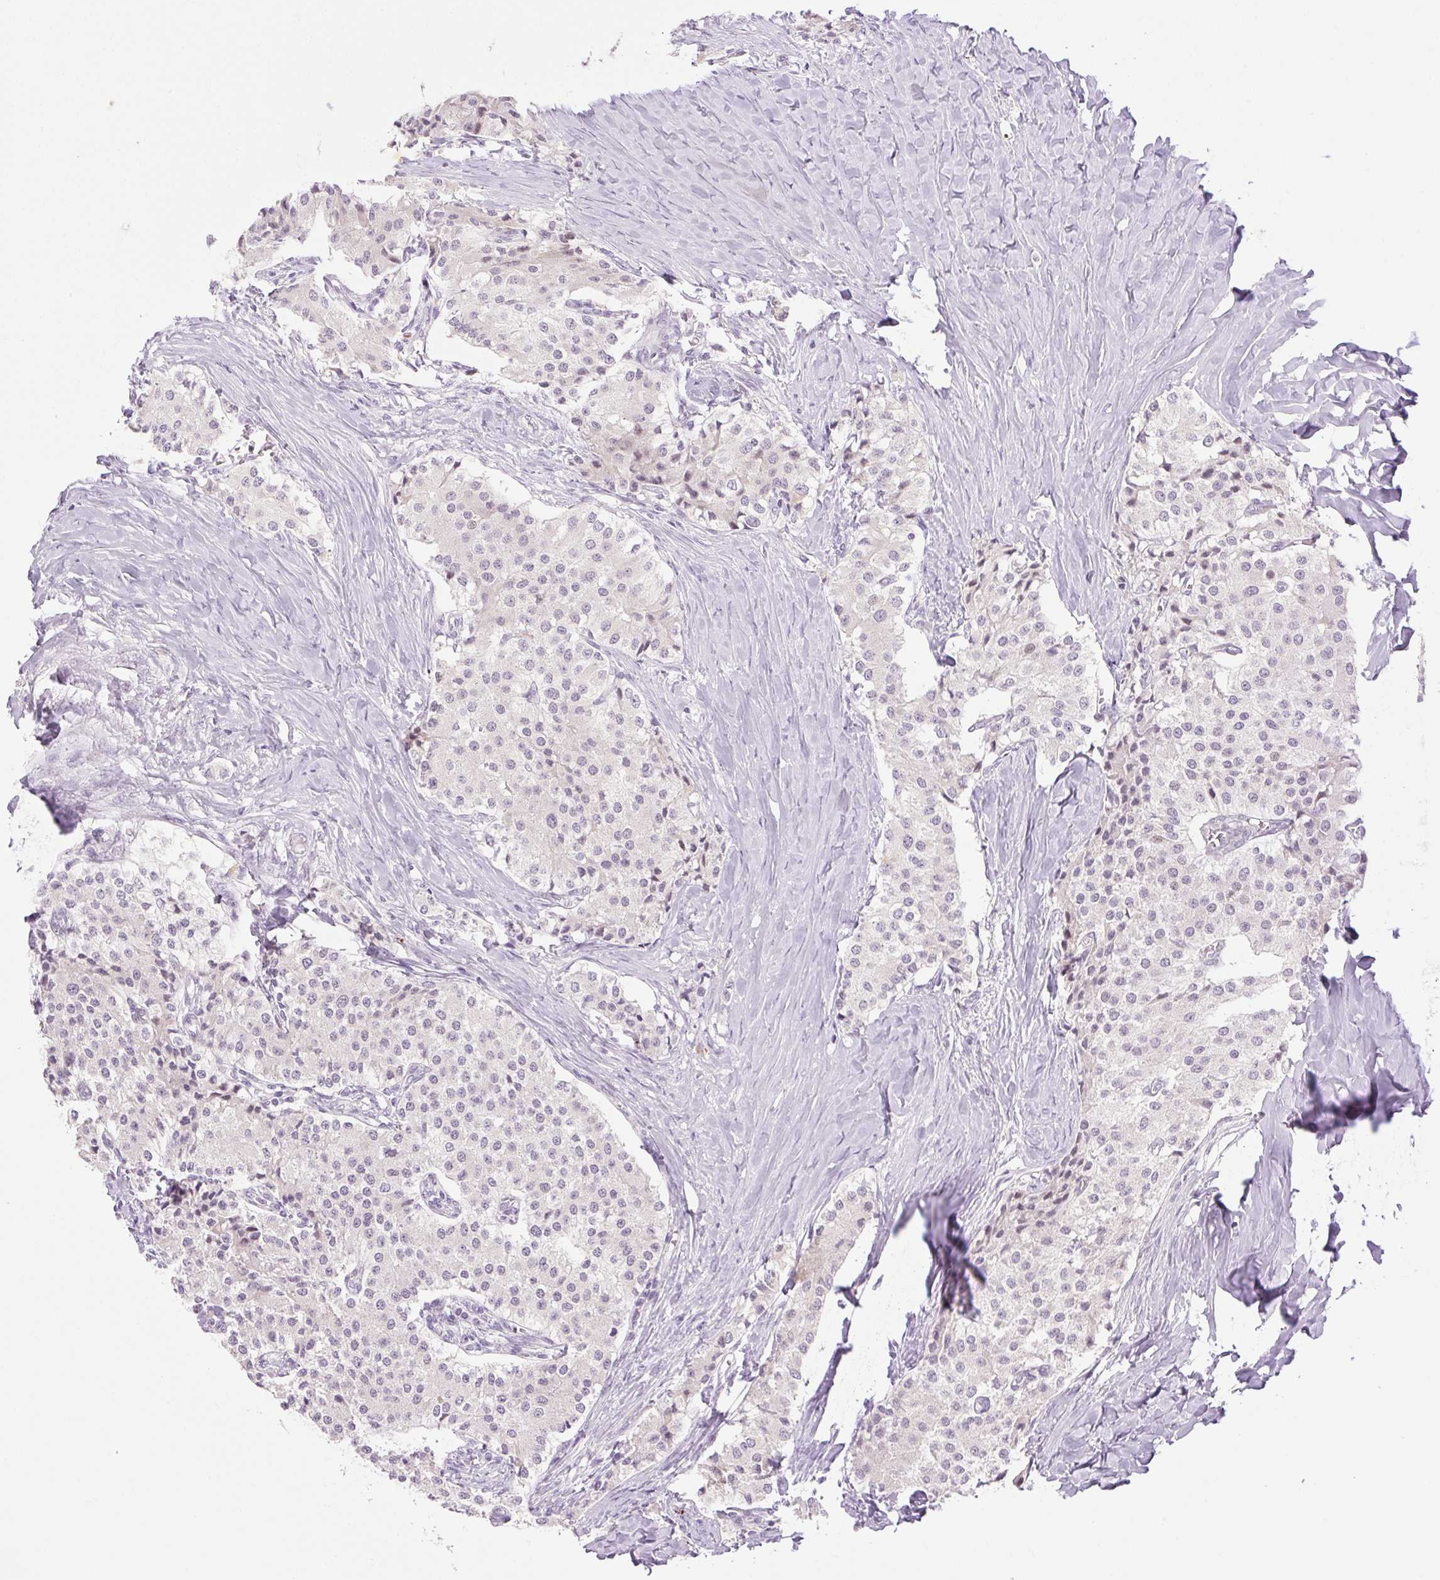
{"staining": {"intensity": "negative", "quantity": "none", "location": "none"}, "tissue": "carcinoid", "cell_type": "Tumor cells", "image_type": "cancer", "snomed": [{"axis": "morphology", "description": "Carcinoid, malignant, NOS"}, {"axis": "topography", "description": "Colon"}], "caption": "This is an immunohistochemistry image of carcinoid. There is no positivity in tumor cells.", "gene": "SPRYD4", "patient": {"sex": "female", "age": 52}}